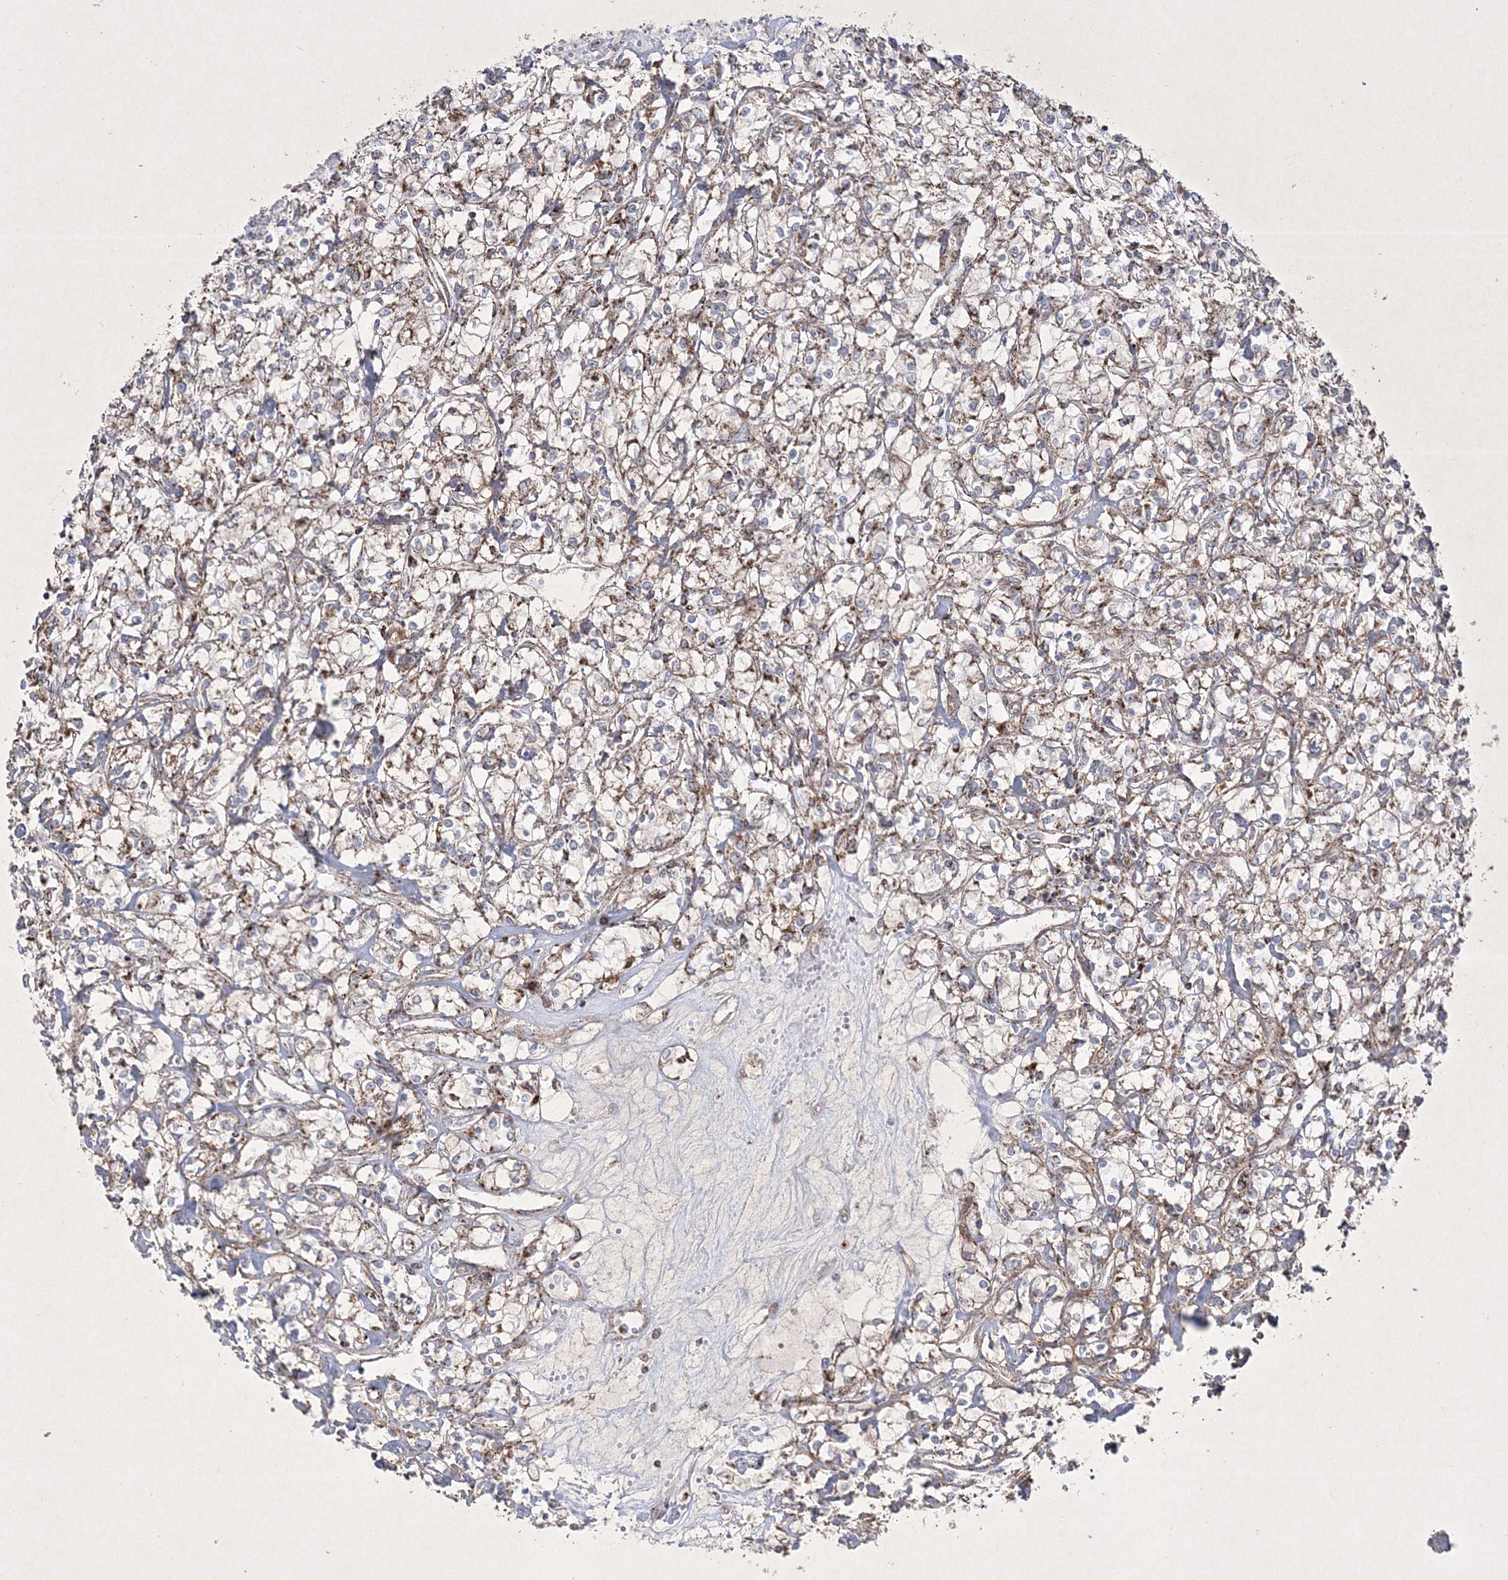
{"staining": {"intensity": "moderate", "quantity": ">75%", "location": "cytoplasmic/membranous"}, "tissue": "renal cancer", "cell_type": "Tumor cells", "image_type": "cancer", "snomed": [{"axis": "morphology", "description": "Adenocarcinoma, NOS"}, {"axis": "topography", "description": "Kidney"}], "caption": "Human renal cancer stained with a protein marker displays moderate staining in tumor cells.", "gene": "RICTOR", "patient": {"sex": "female", "age": 59}}